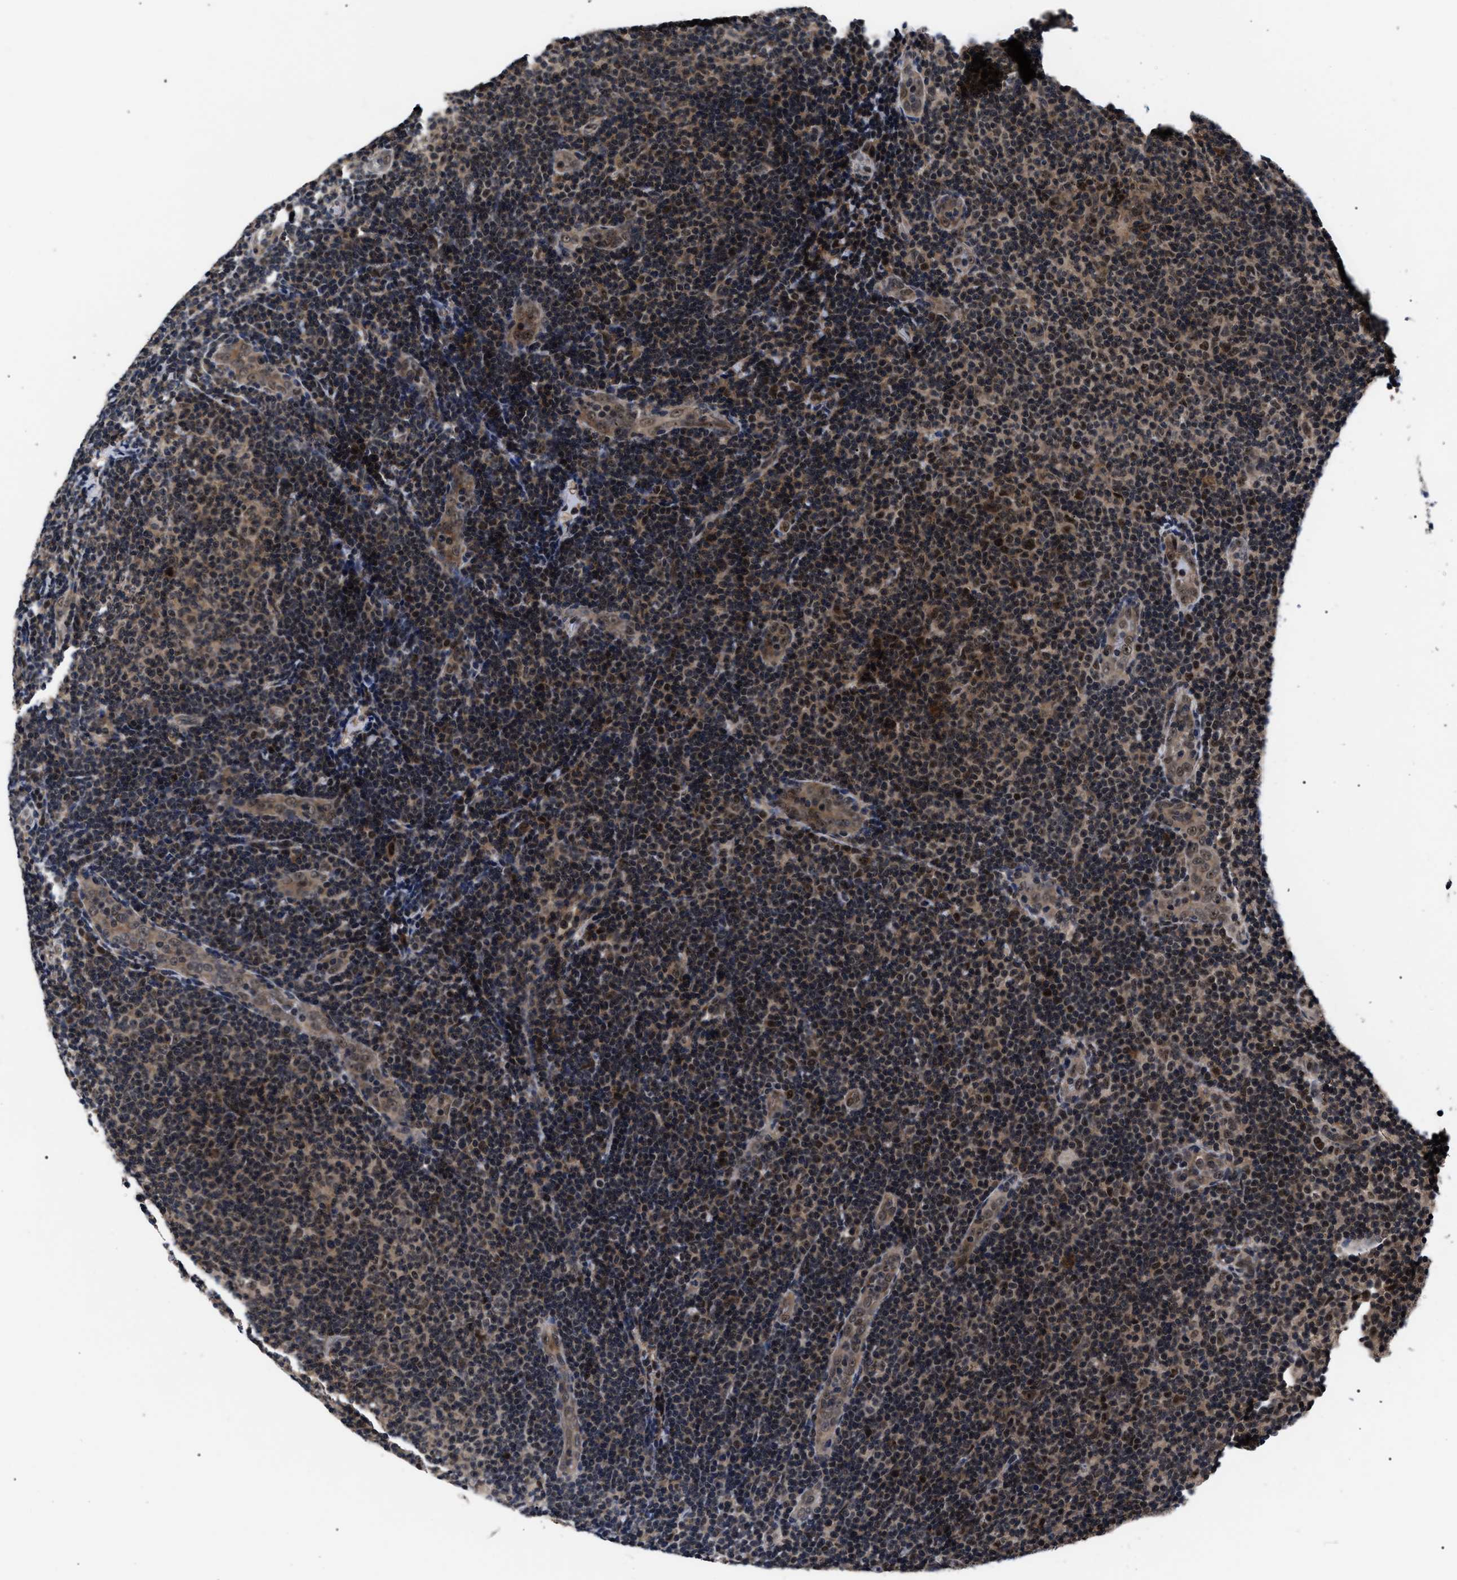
{"staining": {"intensity": "moderate", "quantity": "<25%", "location": "cytoplasmic/membranous,nuclear"}, "tissue": "lymphoma", "cell_type": "Tumor cells", "image_type": "cancer", "snomed": [{"axis": "morphology", "description": "Malignant lymphoma, non-Hodgkin's type, Low grade"}, {"axis": "topography", "description": "Lymph node"}], "caption": "Brown immunohistochemical staining in human malignant lymphoma, non-Hodgkin's type (low-grade) exhibits moderate cytoplasmic/membranous and nuclear positivity in about <25% of tumor cells. The protein of interest is shown in brown color, while the nuclei are stained blue.", "gene": "CSNK2A1", "patient": {"sex": "male", "age": 83}}